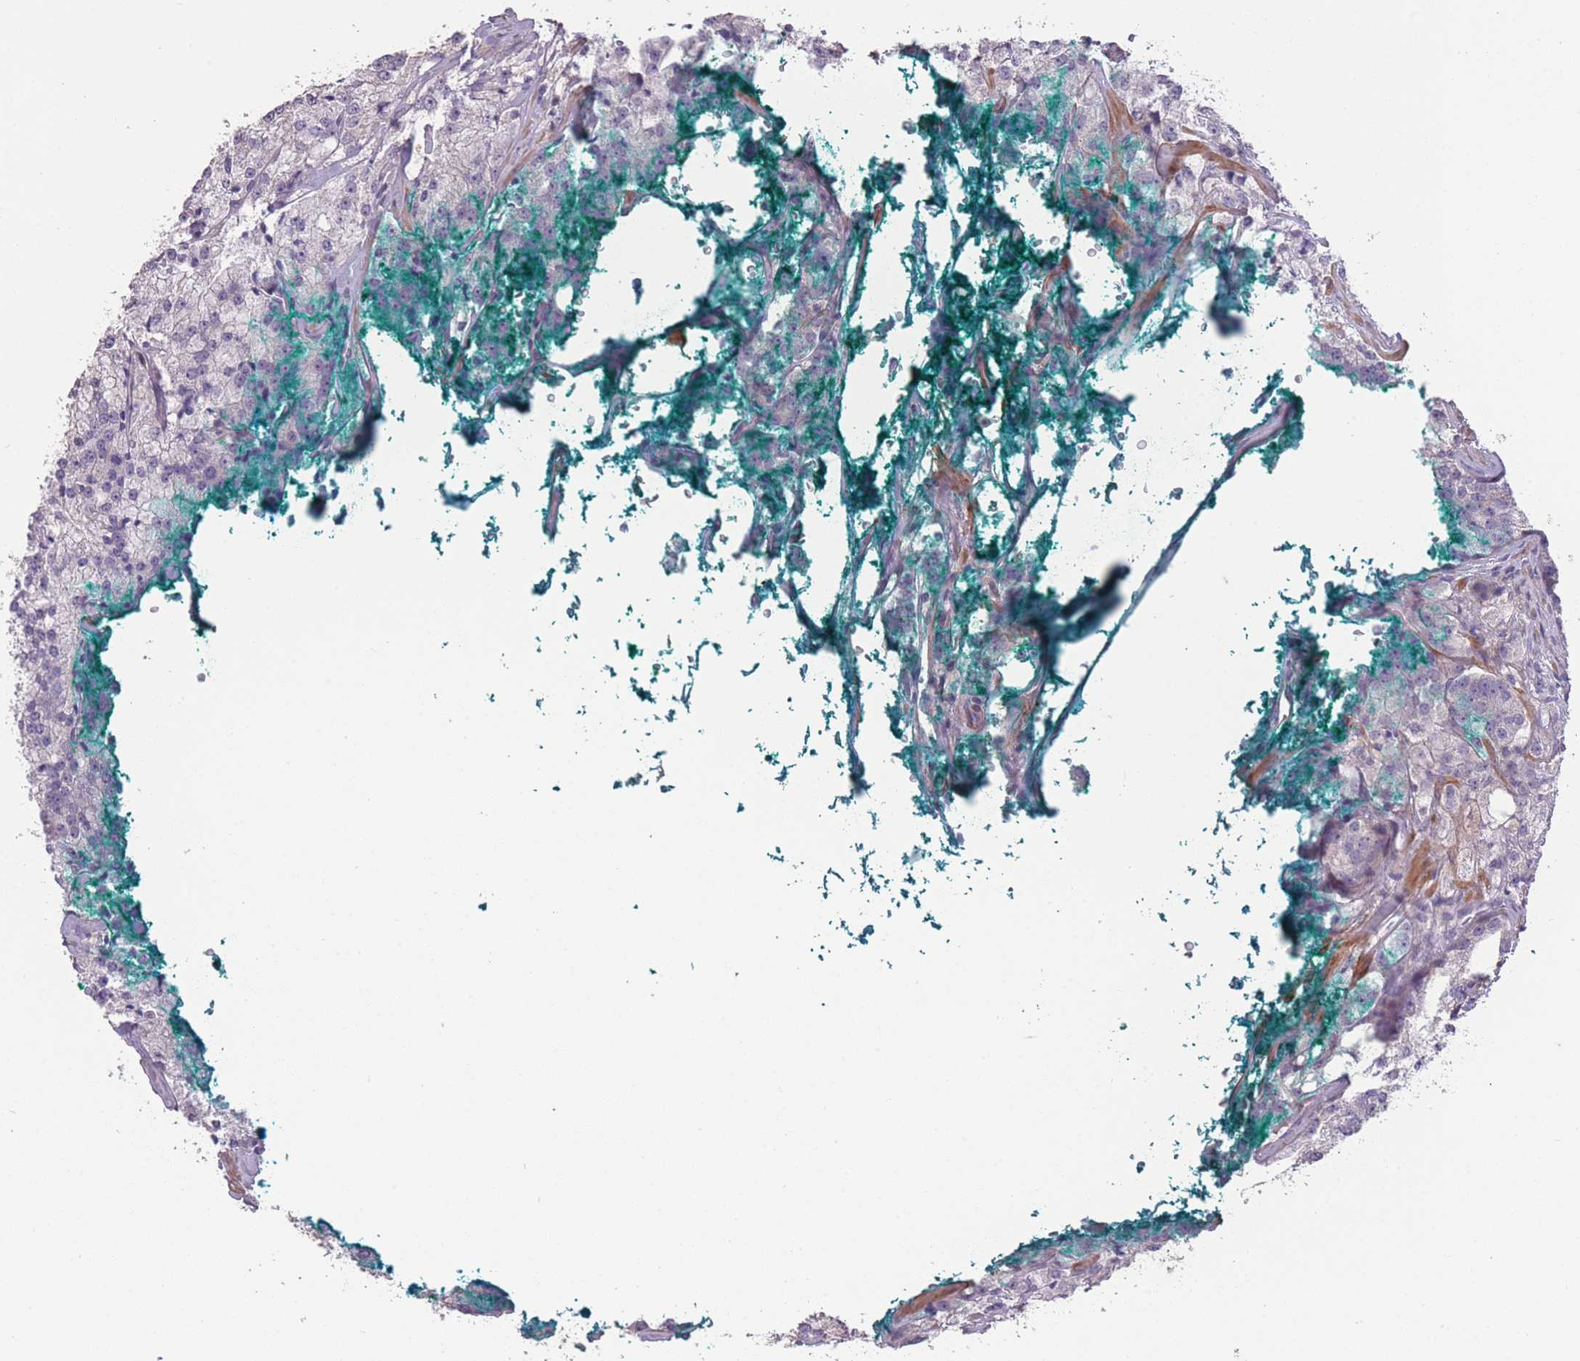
{"staining": {"intensity": "negative", "quantity": "none", "location": "none"}, "tissue": "prostate cancer", "cell_type": "Tumor cells", "image_type": "cancer", "snomed": [{"axis": "morphology", "description": "Adenocarcinoma, High grade"}, {"axis": "topography", "description": "Prostate"}], "caption": "Immunohistochemistry (IHC) micrograph of prostate high-grade adenocarcinoma stained for a protein (brown), which shows no positivity in tumor cells.", "gene": "RSPH10B", "patient": {"sex": "male", "age": 64}}